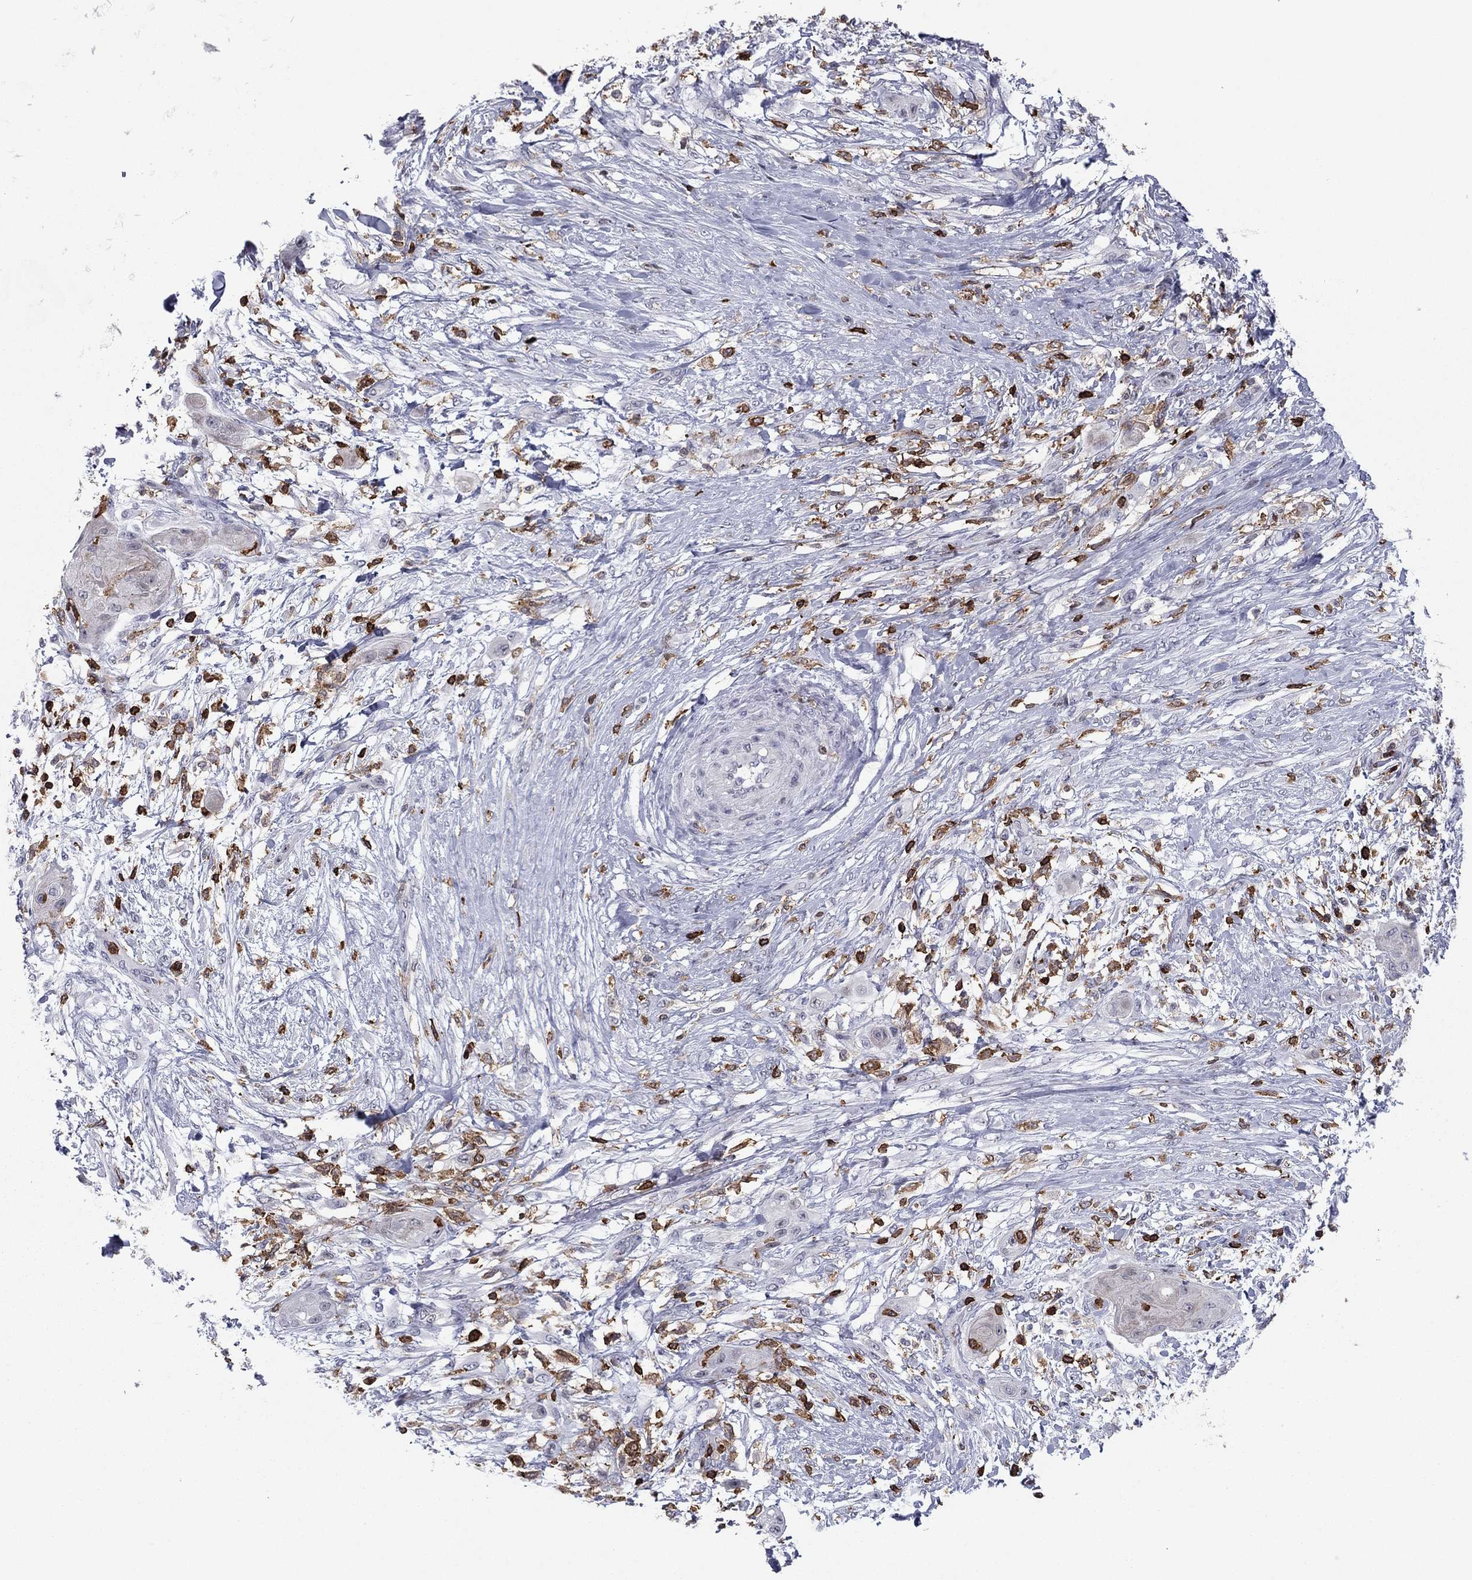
{"staining": {"intensity": "negative", "quantity": "none", "location": "none"}, "tissue": "skin cancer", "cell_type": "Tumor cells", "image_type": "cancer", "snomed": [{"axis": "morphology", "description": "Squamous cell carcinoma, NOS"}, {"axis": "topography", "description": "Skin"}], "caption": "DAB immunohistochemical staining of skin cancer (squamous cell carcinoma) shows no significant expression in tumor cells. (DAB (3,3'-diaminobenzidine) immunohistochemistry (IHC), high magnification).", "gene": "ARHGAP27", "patient": {"sex": "male", "age": 62}}